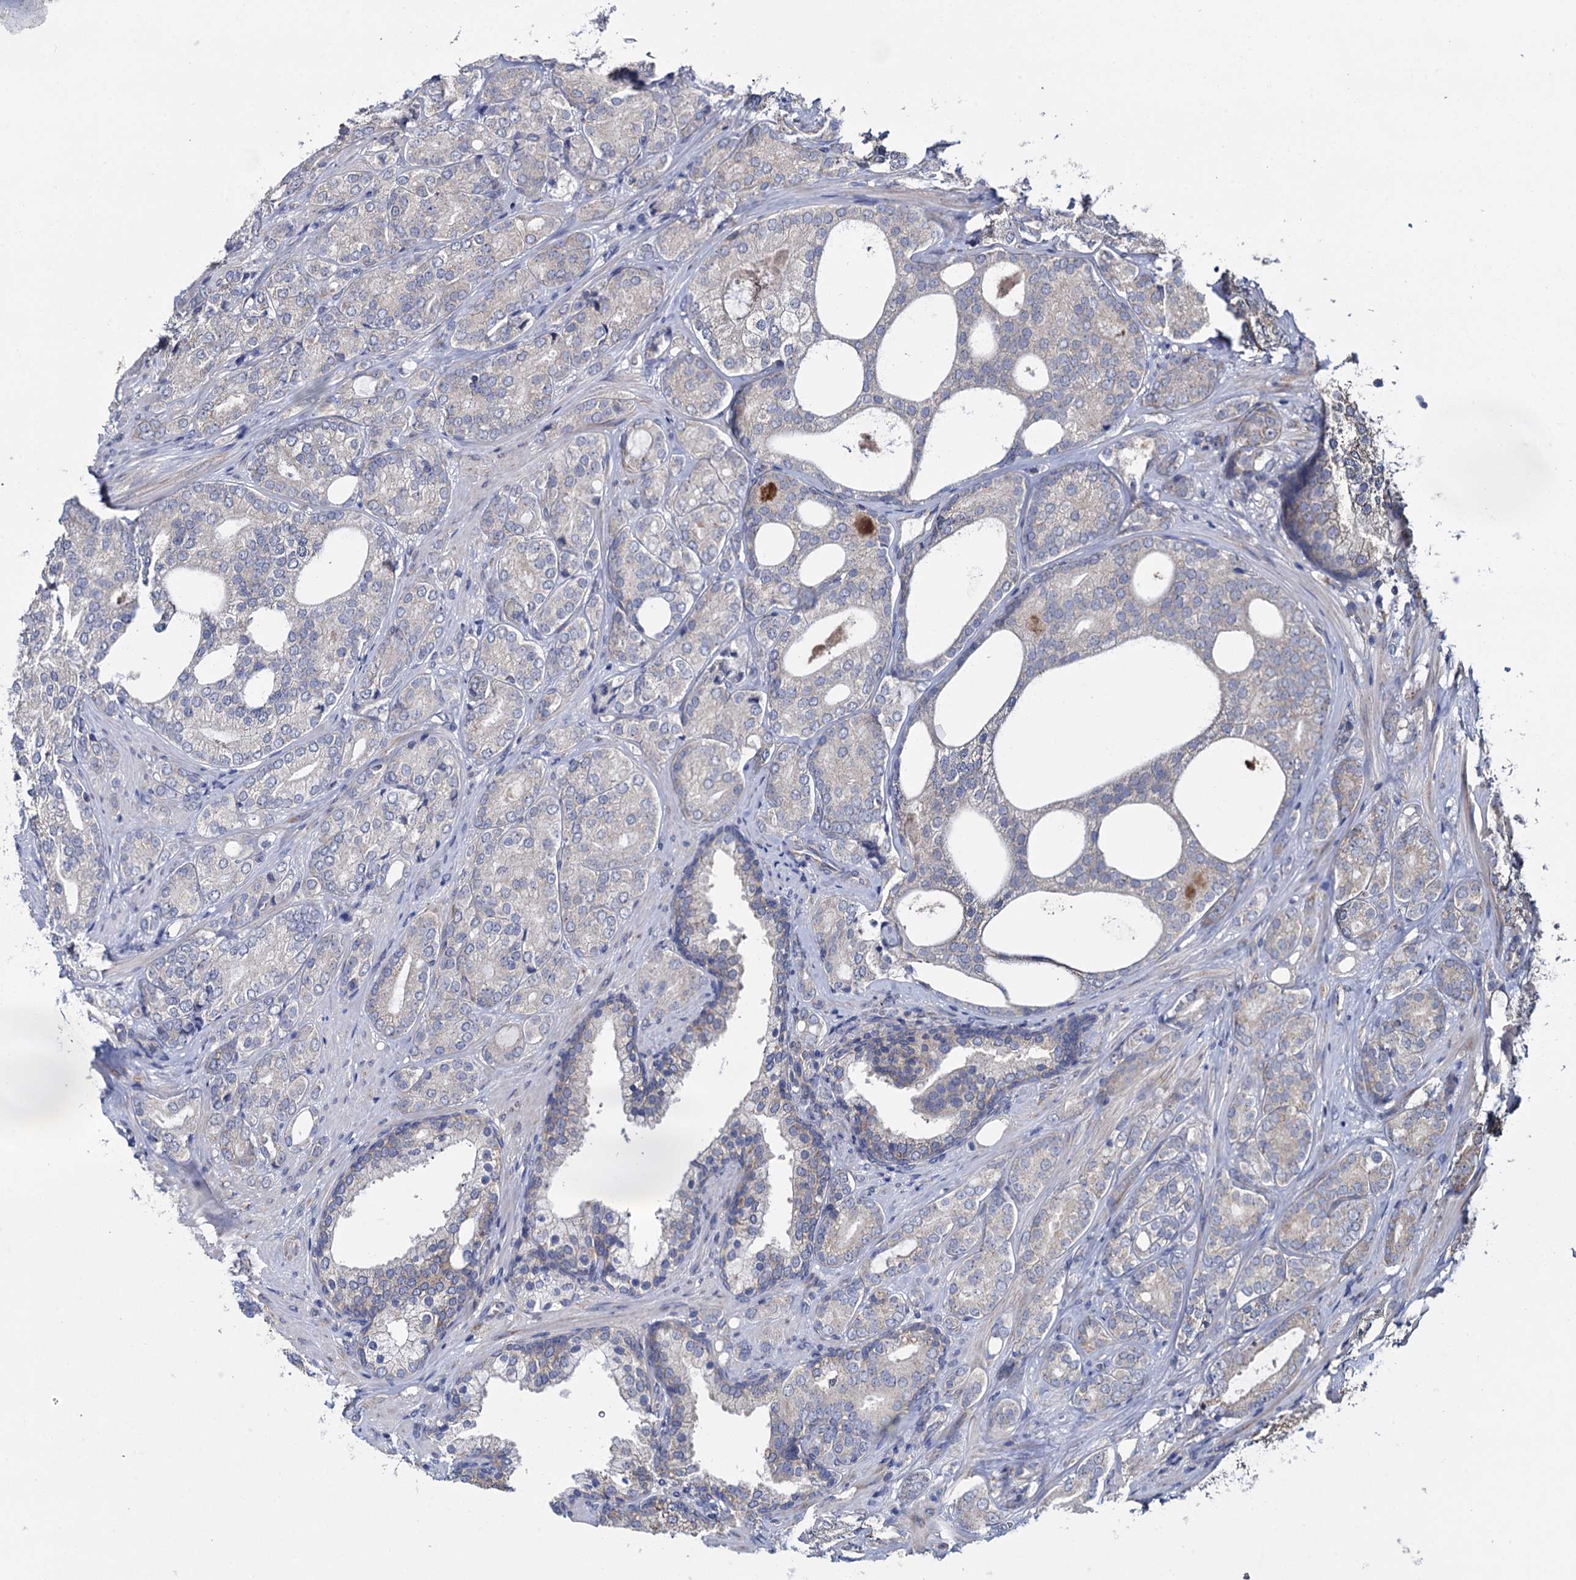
{"staining": {"intensity": "weak", "quantity": "<25%", "location": "cytoplasmic/membranous"}, "tissue": "prostate cancer", "cell_type": "Tumor cells", "image_type": "cancer", "snomed": [{"axis": "morphology", "description": "Adenocarcinoma, High grade"}, {"axis": "topography", "description": "Prostate"}], "caption": "DAB (3,3'-diaminobenzidine) immunohistochemical staining of human prostate cancer (high-grade adenocarcinoma) reveals no significant positivity in tumor cells.", "gene": "GSTM2", "patient": {"sex": "male", "age": 60}}